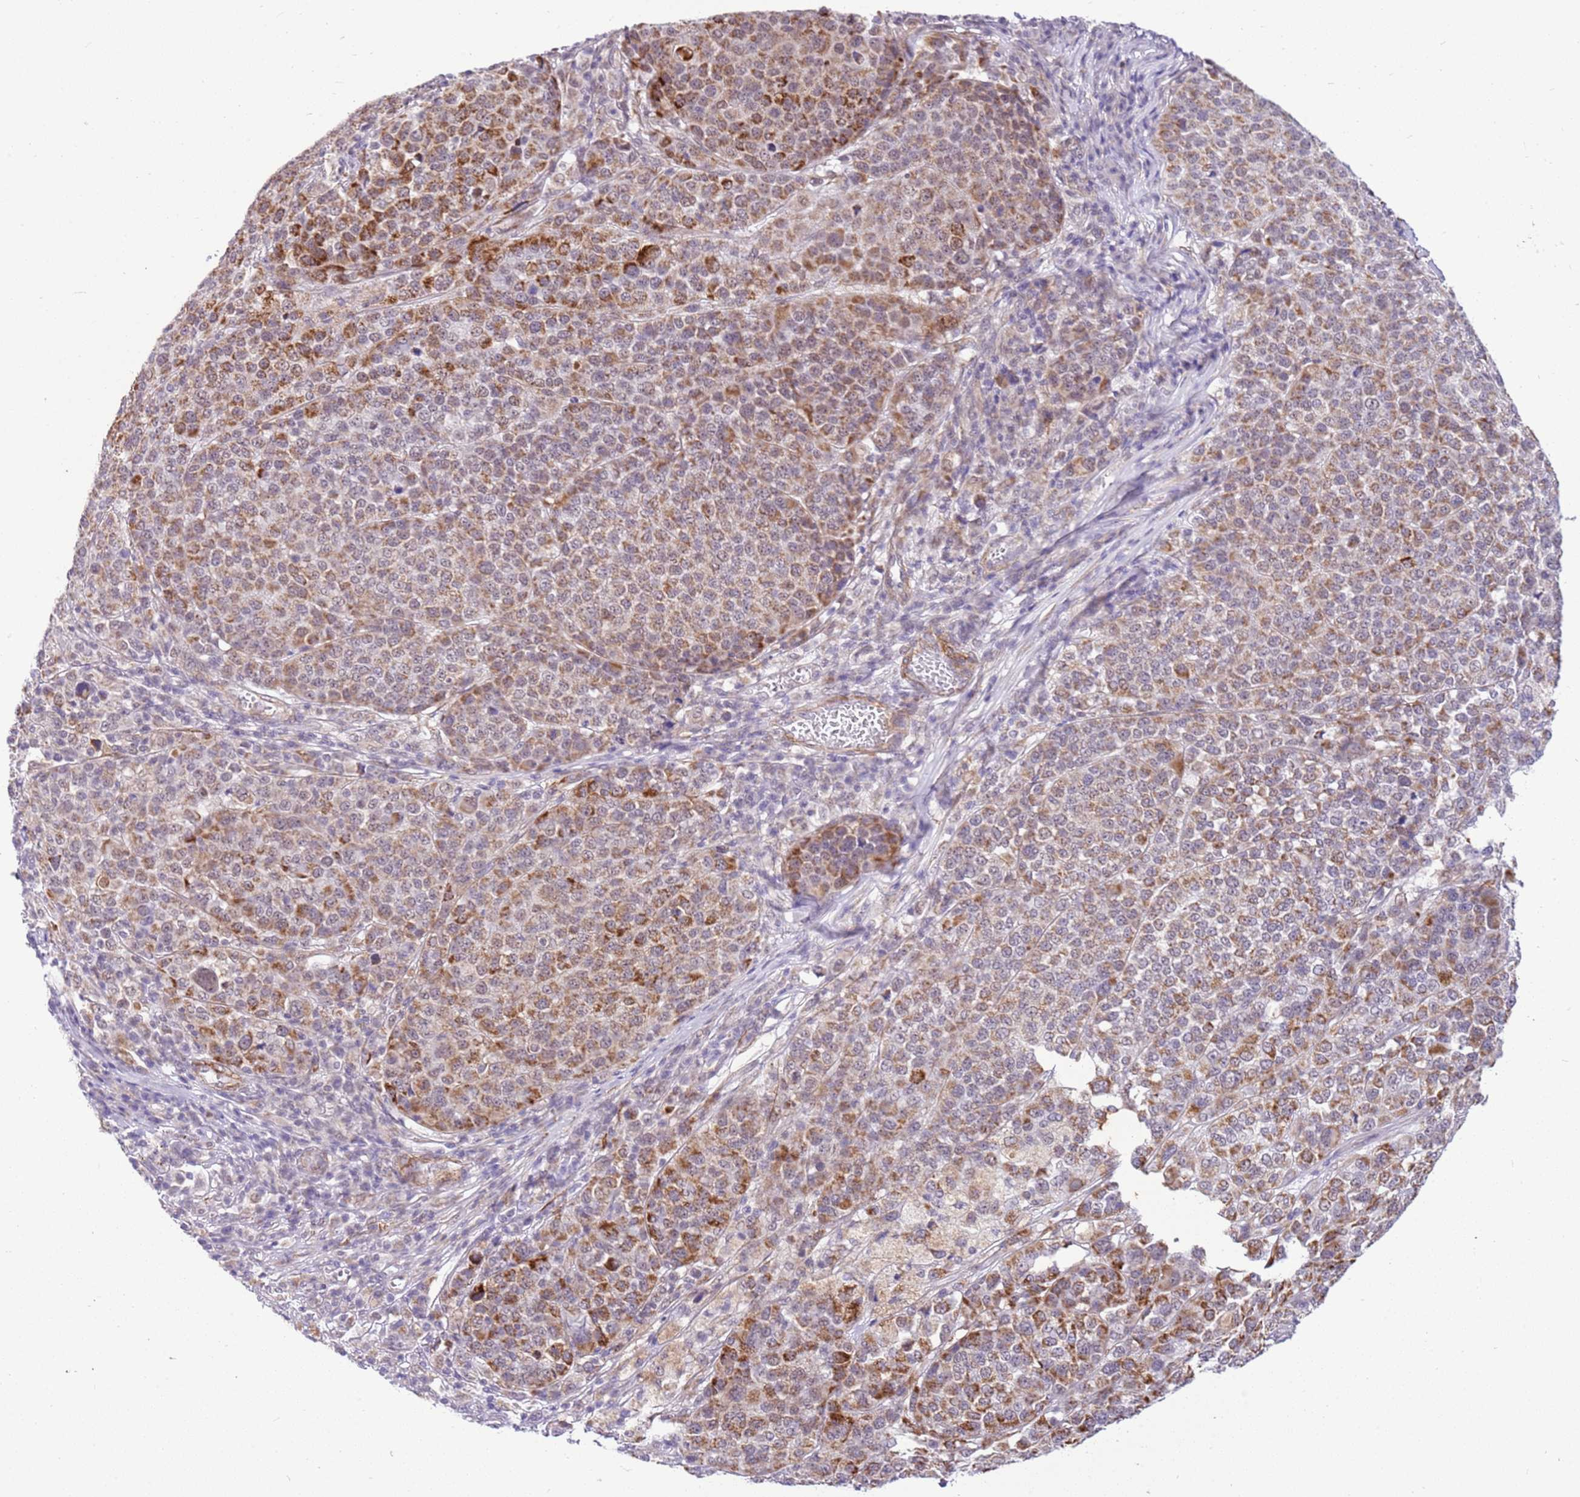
{"staining": {"intensity": "moderate", "quantity": ">75%", "location": "cytoplasmic/membranous"}, "tissue": "melanoma", "cell_type": "Tumor cells", "image_type": "cancer", "snomed": [{"axis": "morphology", "description": "Malignant melanoma, Metastatic site"}, {"axis": "topography", "description": "Lymph node"}], "caption": "Immunohistochemical staining of melanoma displays medium levels of moderate cytoplasmic/membranous protein staining in about >75% of tumor cells.", "gene": "SMIM4", "patient": {"sex": "male", "age": 44}}